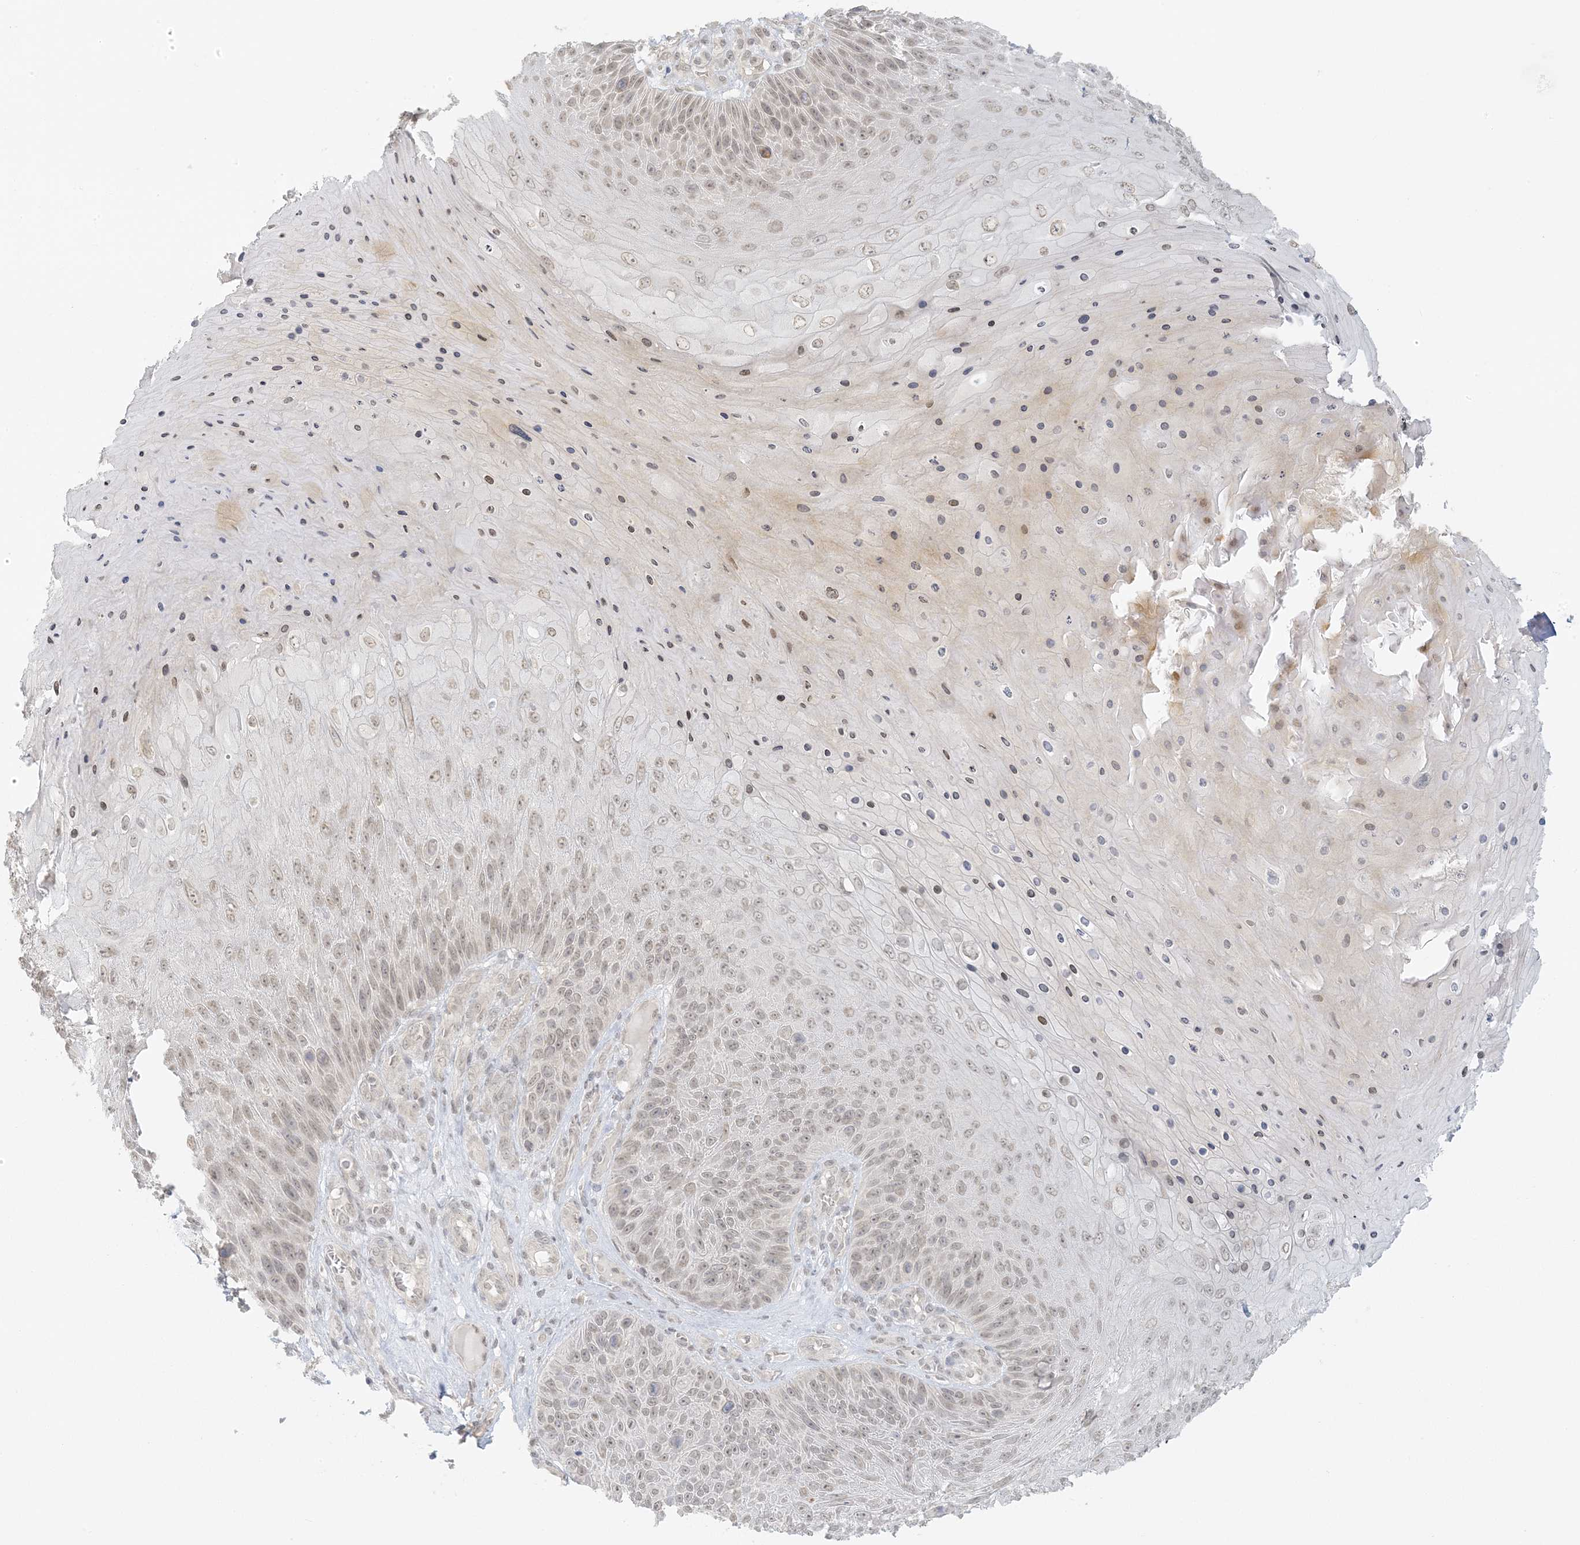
{"staining": {"intensity": "weak", "quantity": ">75%", "location": "nuclear"}, "tissue": "skin cancer", "cell_type": "Tumor cells", "image_type": "cancer", "snomed": [{"axis": "morphology", "description": "Squamous cell carcinoma, NOS"}, {"axis": "topography", "description": "Skin"}], "caption": "This histopathology image demonstrates IHC staining of squamous cell carcinoma (skin), with low weak nuclear staining in approximately >75% of tumor cells.", "gene": "LIPT1", "patient": {"sex": "female", "age": 88}}